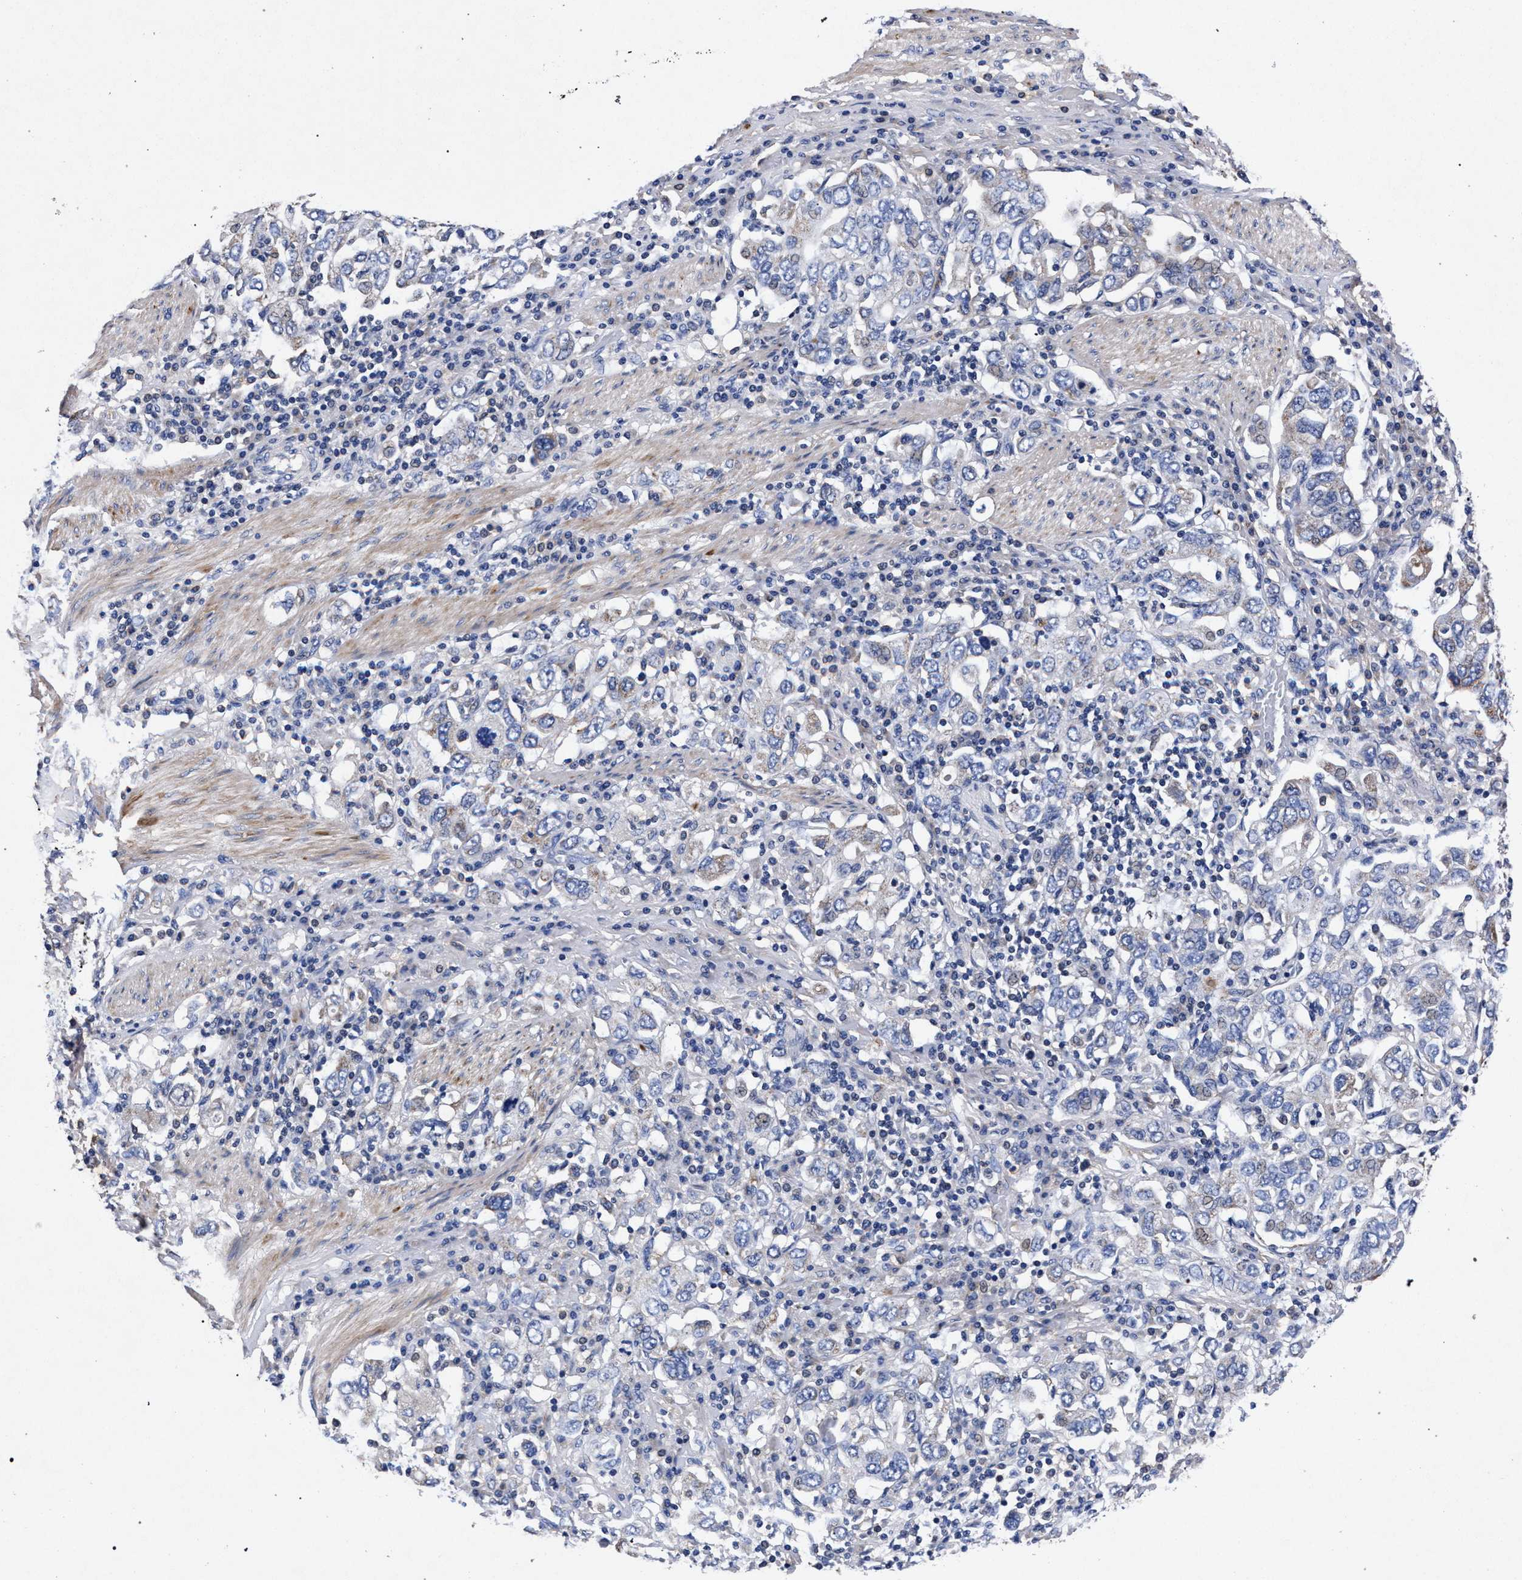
{"staining": {"intensity": "negative", "quantity": "none", "location": "none"}, "tissue": "stomach cancer", "cell_type": "Tumor cells", "image_type": "cancer", "snomed": [{"axis": "morphology", "description": "Adenocarcinoma, NOS"}, {"axis": "topography", "description": "Stomach, upper"}], "caption": "This is a histopathology image of immunohistochemistry staining of stomach adenocarcinoma, which shows no positivity in tumor cells. (Stains: DAB (3,3'-diaminobenzidine) immunohistochemistry (IHC) with hematoxylin counter stain, Microscopy: brightfield microscopy at high magnification).", "gene": "HSD17B14", "patient": {"sex": "male", "age": 62}}